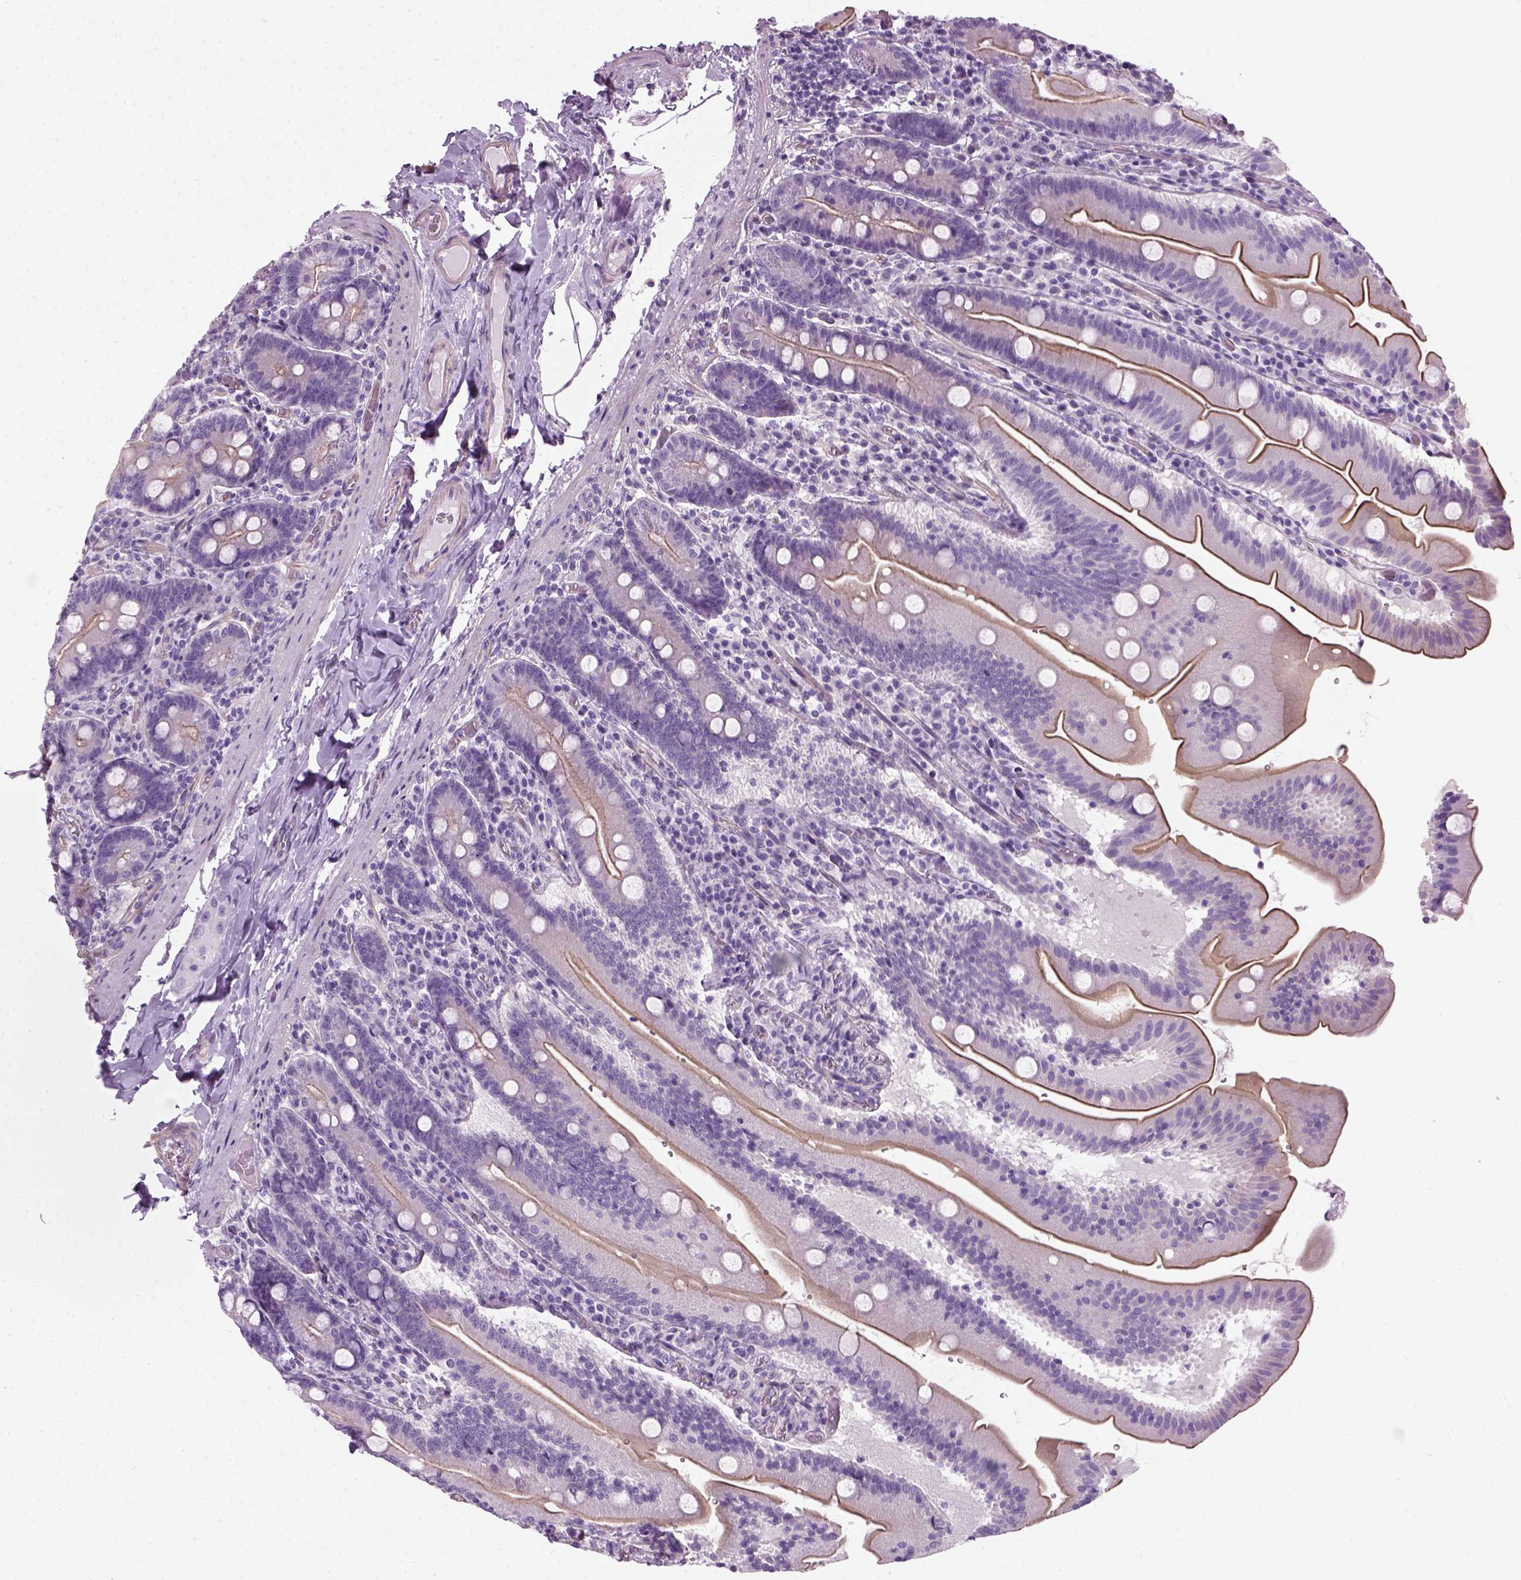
{"staining": {"intensity": "moderate", "quantity": "25%-75%", "location": "cytoplasmic/membranous"}, "tissue": "small intestine", "cell_type": "Glandular cells", "image_type": "normal", "snomed": [{"axis": "morphology", "description": "Normal tissue, NOS"}, {"axis": "topography", "description": "Small intestine"}], "caption": "DAB (3,3'-diaminobenzidine) immunohistochemical staining of benign small intestine exhibits moderate cytoplasmic/membranous protein expression in approximately 25%-75% of glandular cells. The staining is performed using DAB (3,3'-diaminobenzidine) brown chromogen to label protein expression. The nuclei are counter-stained blue using hematoxylin.", "gene": "FAM161A", "patient": {"sex": "male", "age": 37}}